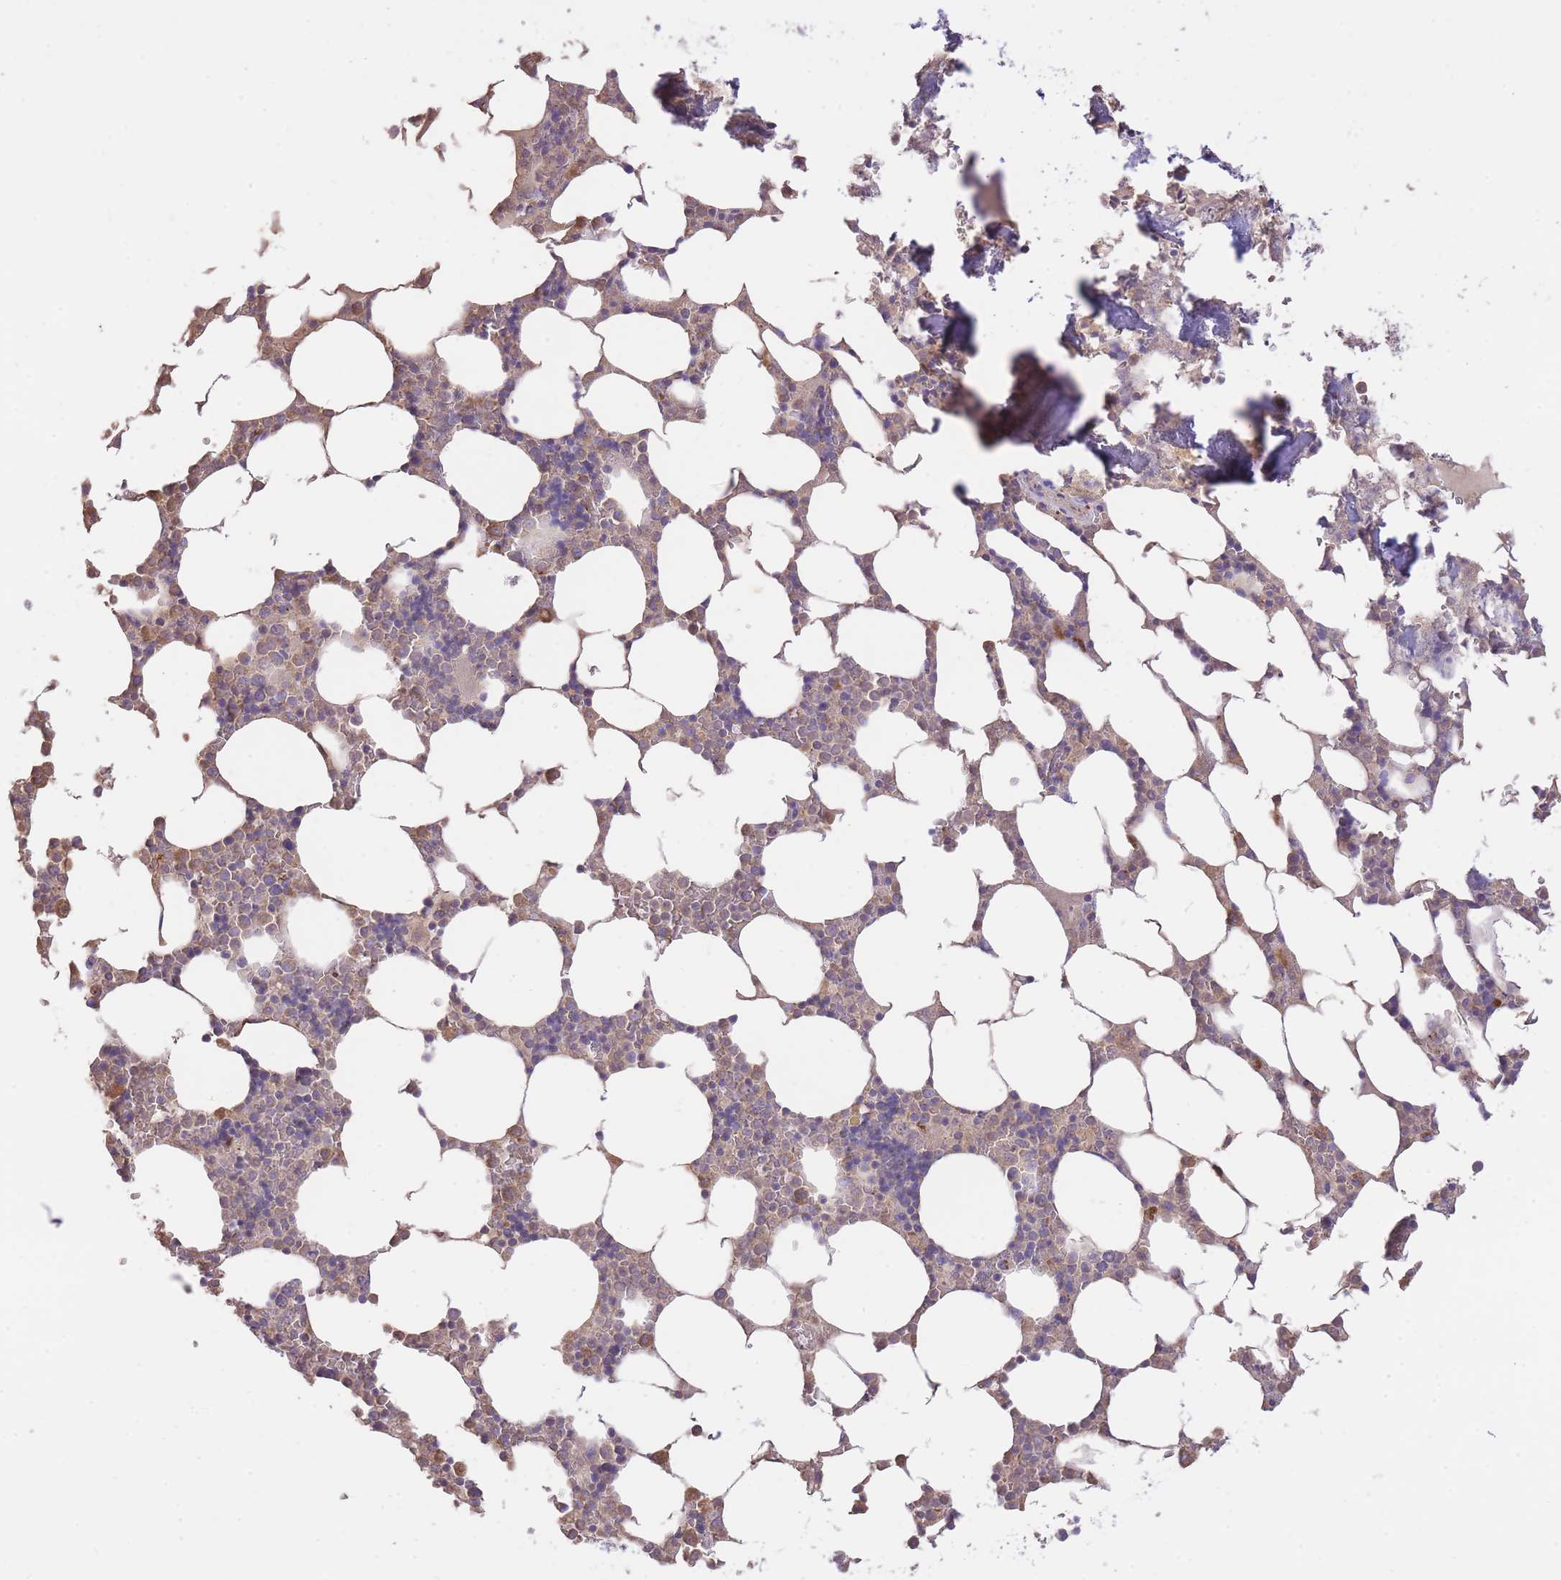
{"staining": {"intensity": "moderate", "quantity": "25%-75%", "location": "cytoplasmic/membranous"}, "tissue": "bone marrow", "cell_type": "Hematopoietic cells", "image_type": "normal", "snomed": [{"axis": "morphology", "description": "Normal tissue, NOS"}, {"axis": "topography", "description": "Bone marrow"}], "caption": "A micrograph showing moderate cytoplasmic/membranous positivity in approximately 25%-75% of hematopoietic cells in normal bone marrow, as visualized by brown immunohistochemical staining.", "gene": "PREP", "patient": {"sex": "male", "age": 64}}